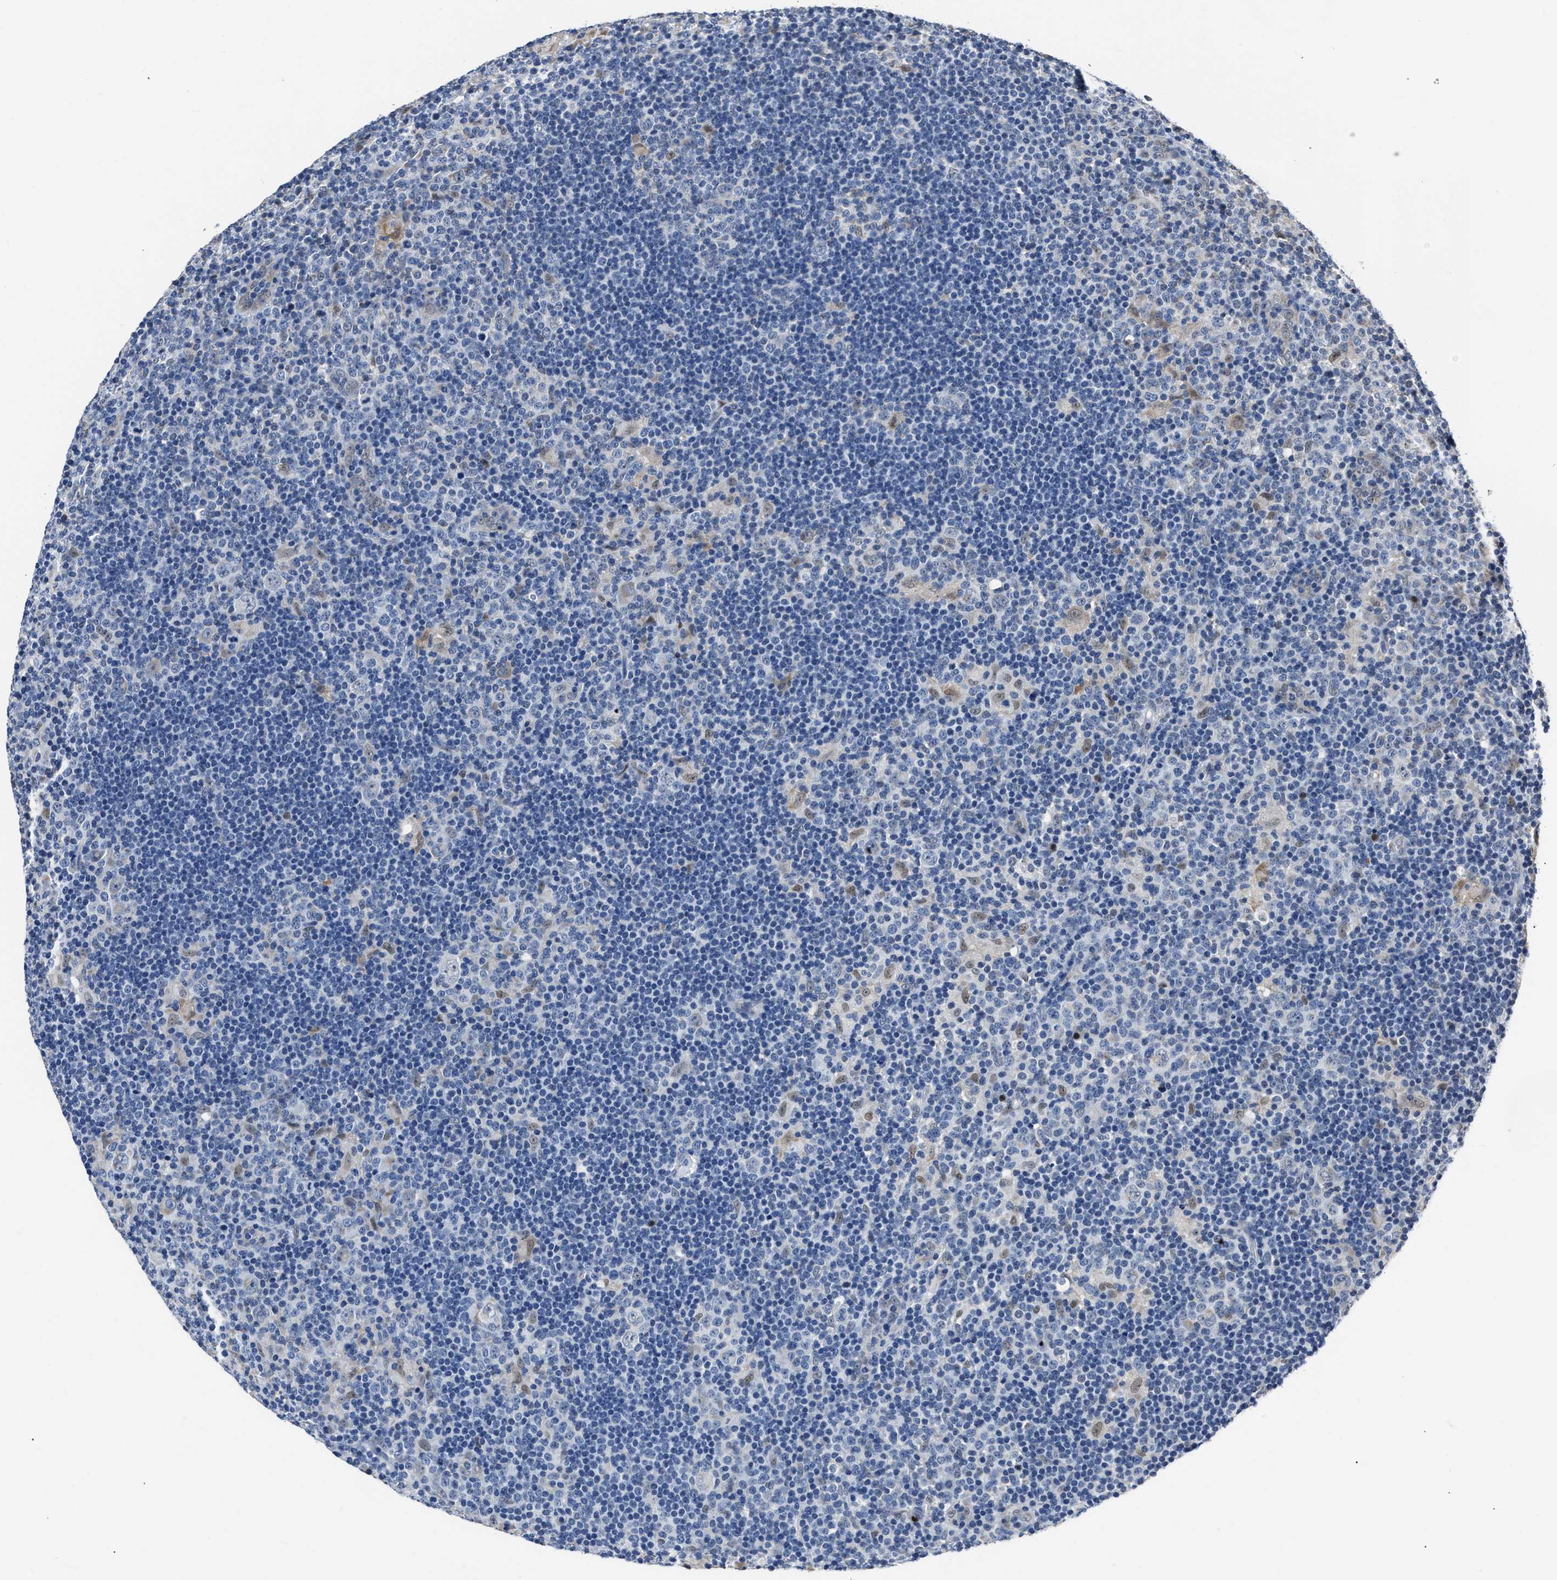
{"staining": {"intensity": "negative", "quantity": "none", "location": "none"}, "tissue": "lymphoma", "cell_type": "Tumor cells", "image_type": "cancer", "snomed": [{"axis": "morphology", "description": "Hodgkin's disease, NOS"}, {"axis": "topography", "description": "Lymph node"}], "caption": "A photomicrograph of lymphoma stained for a protein displays no brown staining in tumor cells. Nuclei are stained in blue.", "gene": "NSUN5", "patient": {"sex": "female", "age": 57}}